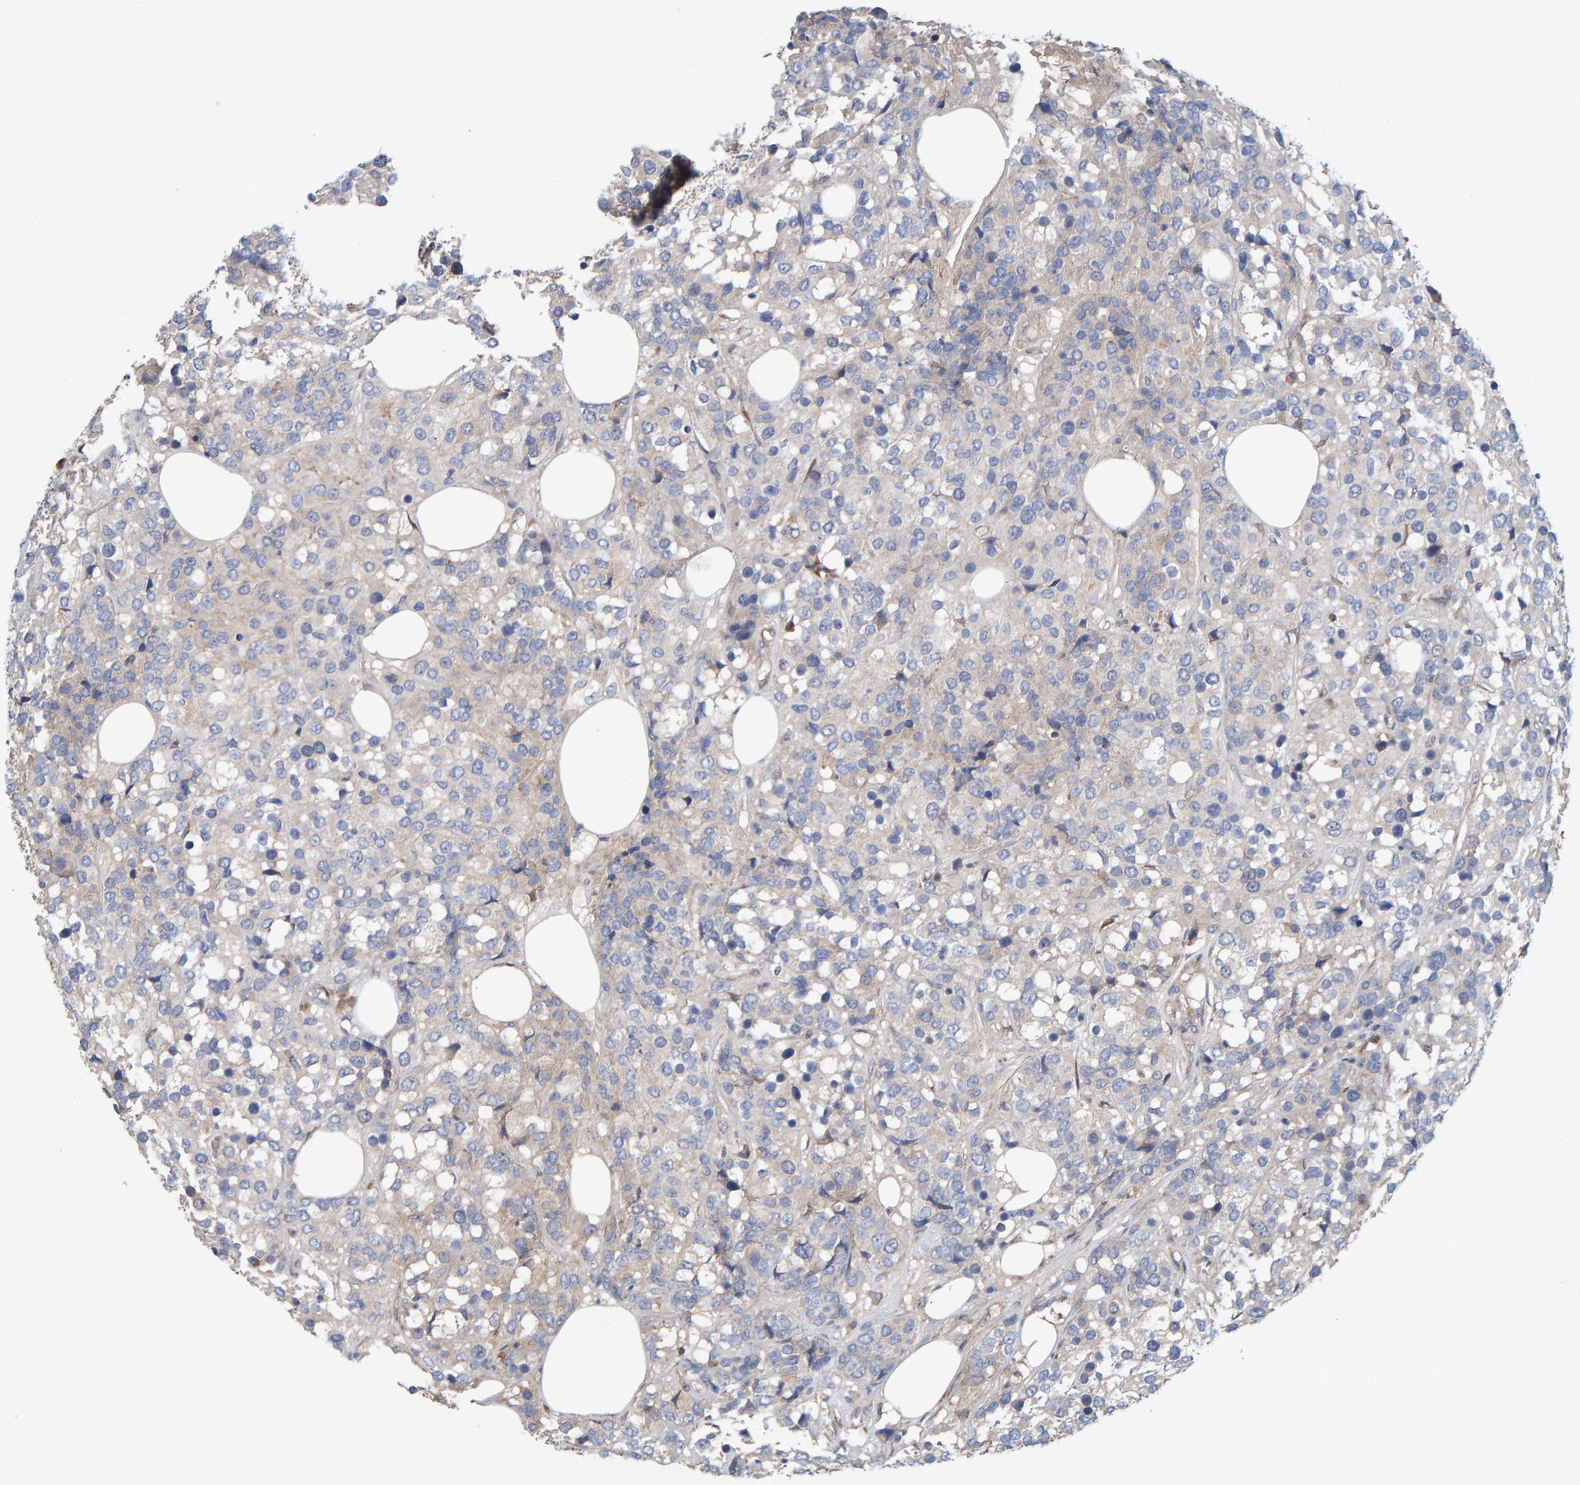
{"staining": {"intensity": "weak", "quantity": "<25%", "location": "cytoplasmic/membranous"}, "tissue": "breast cancer", "cell_type": "Tumor cells", "image_type": "cancer", "snomed": [{"axis": "morphology", "description": "Lobular carcinoma"}, {"axis": "topography", "description": "Breast"}], "caption": "This is an immunohistochemistry image of breast cancer. There is no expression in tumor cells.", "gene": "LRSAM1", "patient": {"sex": "female", "age": 59}}